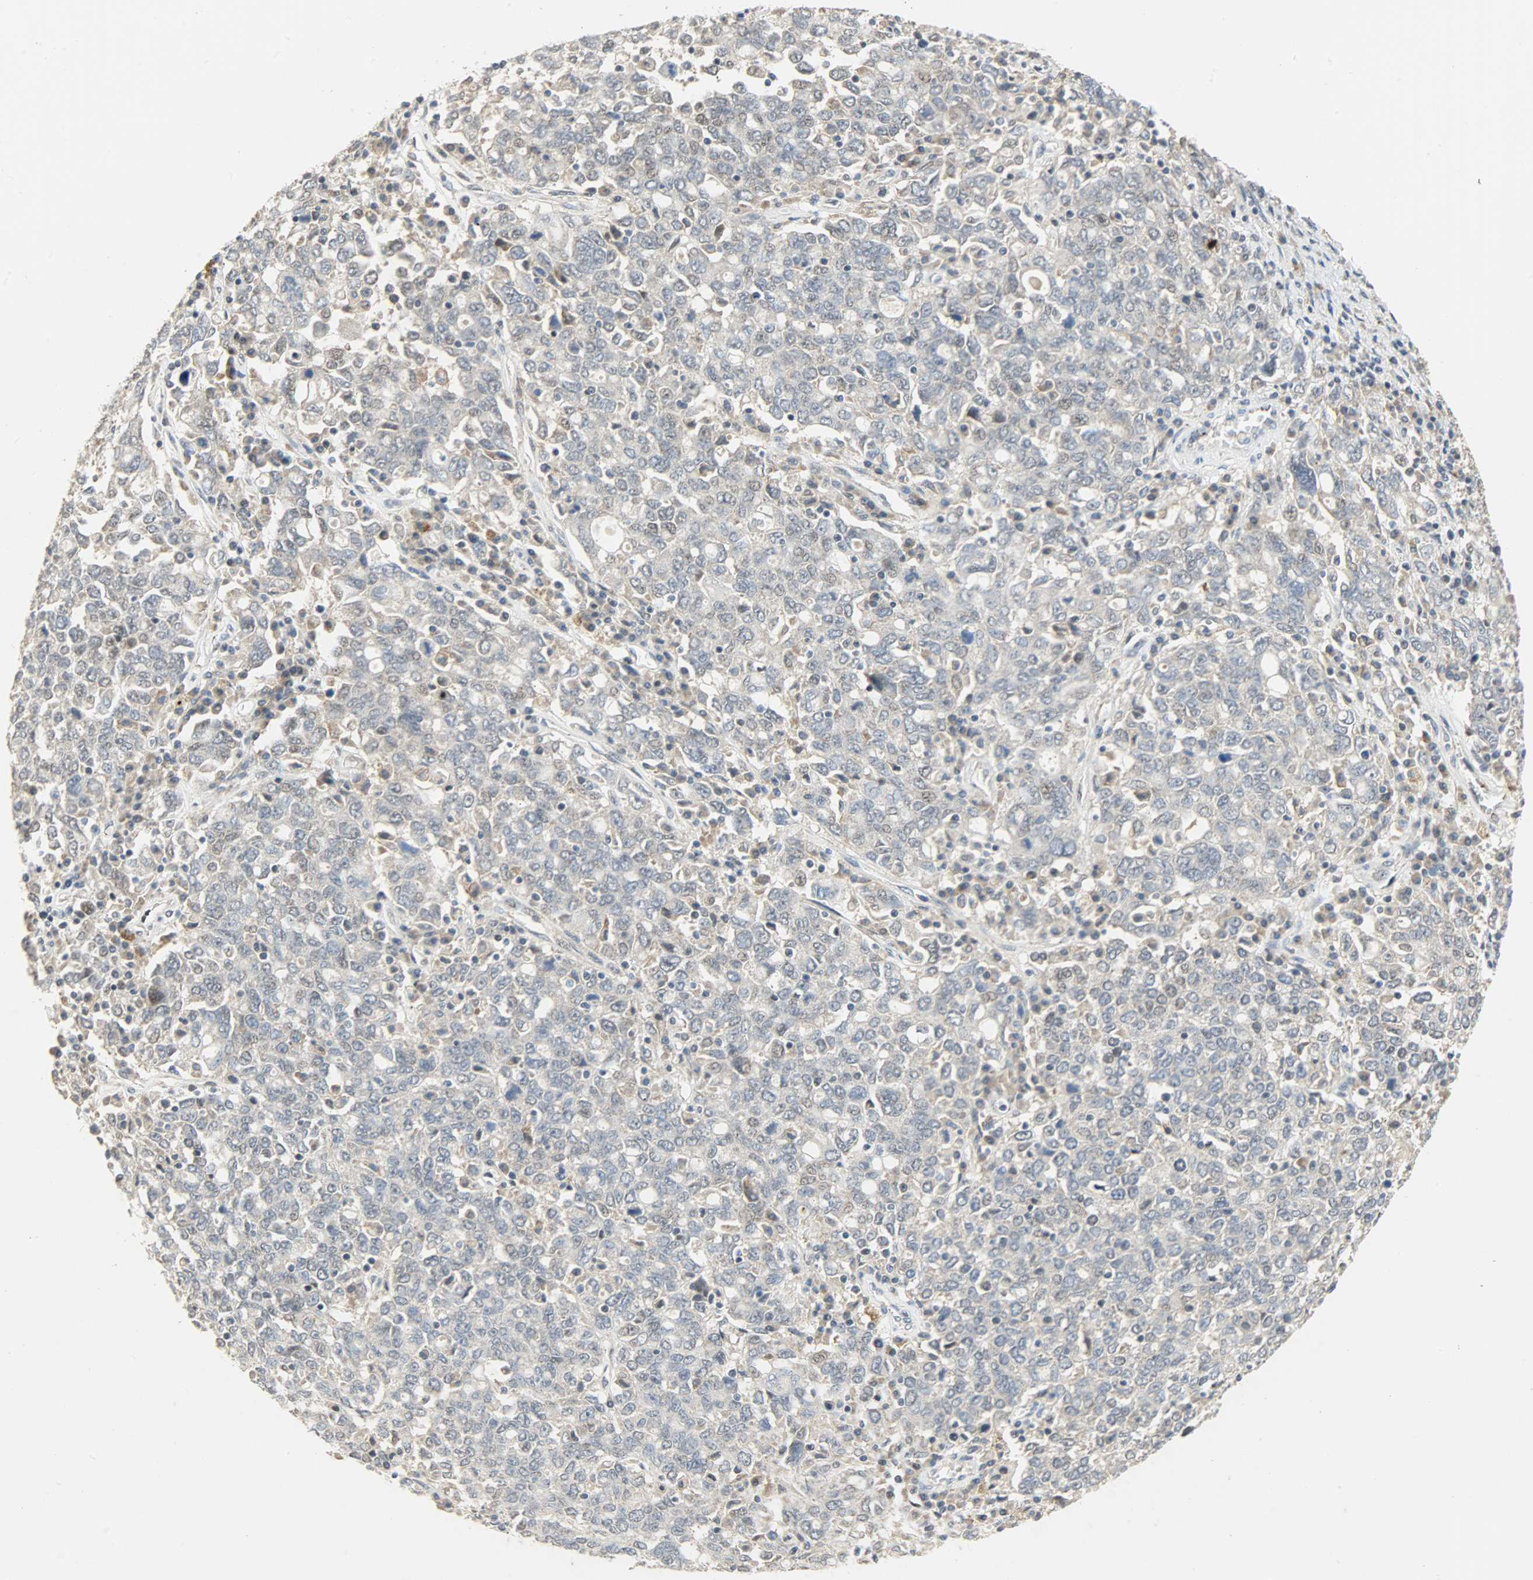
{"staining": {"intensity": "weak", "quantity": "25%-75%", "location": "cytoplasmic/membranous"}, "tissue": "ovarian cancer", "cell_type": "Tumor cells", "image_type": "cancer", "snomed": [{"axis": "morphology", "description": "Carcinoma, endometroid"}, {"axis": "topography", "description": "Ovary"}], "caption": "Endometroid carcinoma (ovarian) tissue displays weak cytoplasmic/membranous staining in approximately 25%-75% of tumor cells, visualized by immunohistochemistry.", "gene": "GIT2", "patient": {"sex": "female", "age": 62}}